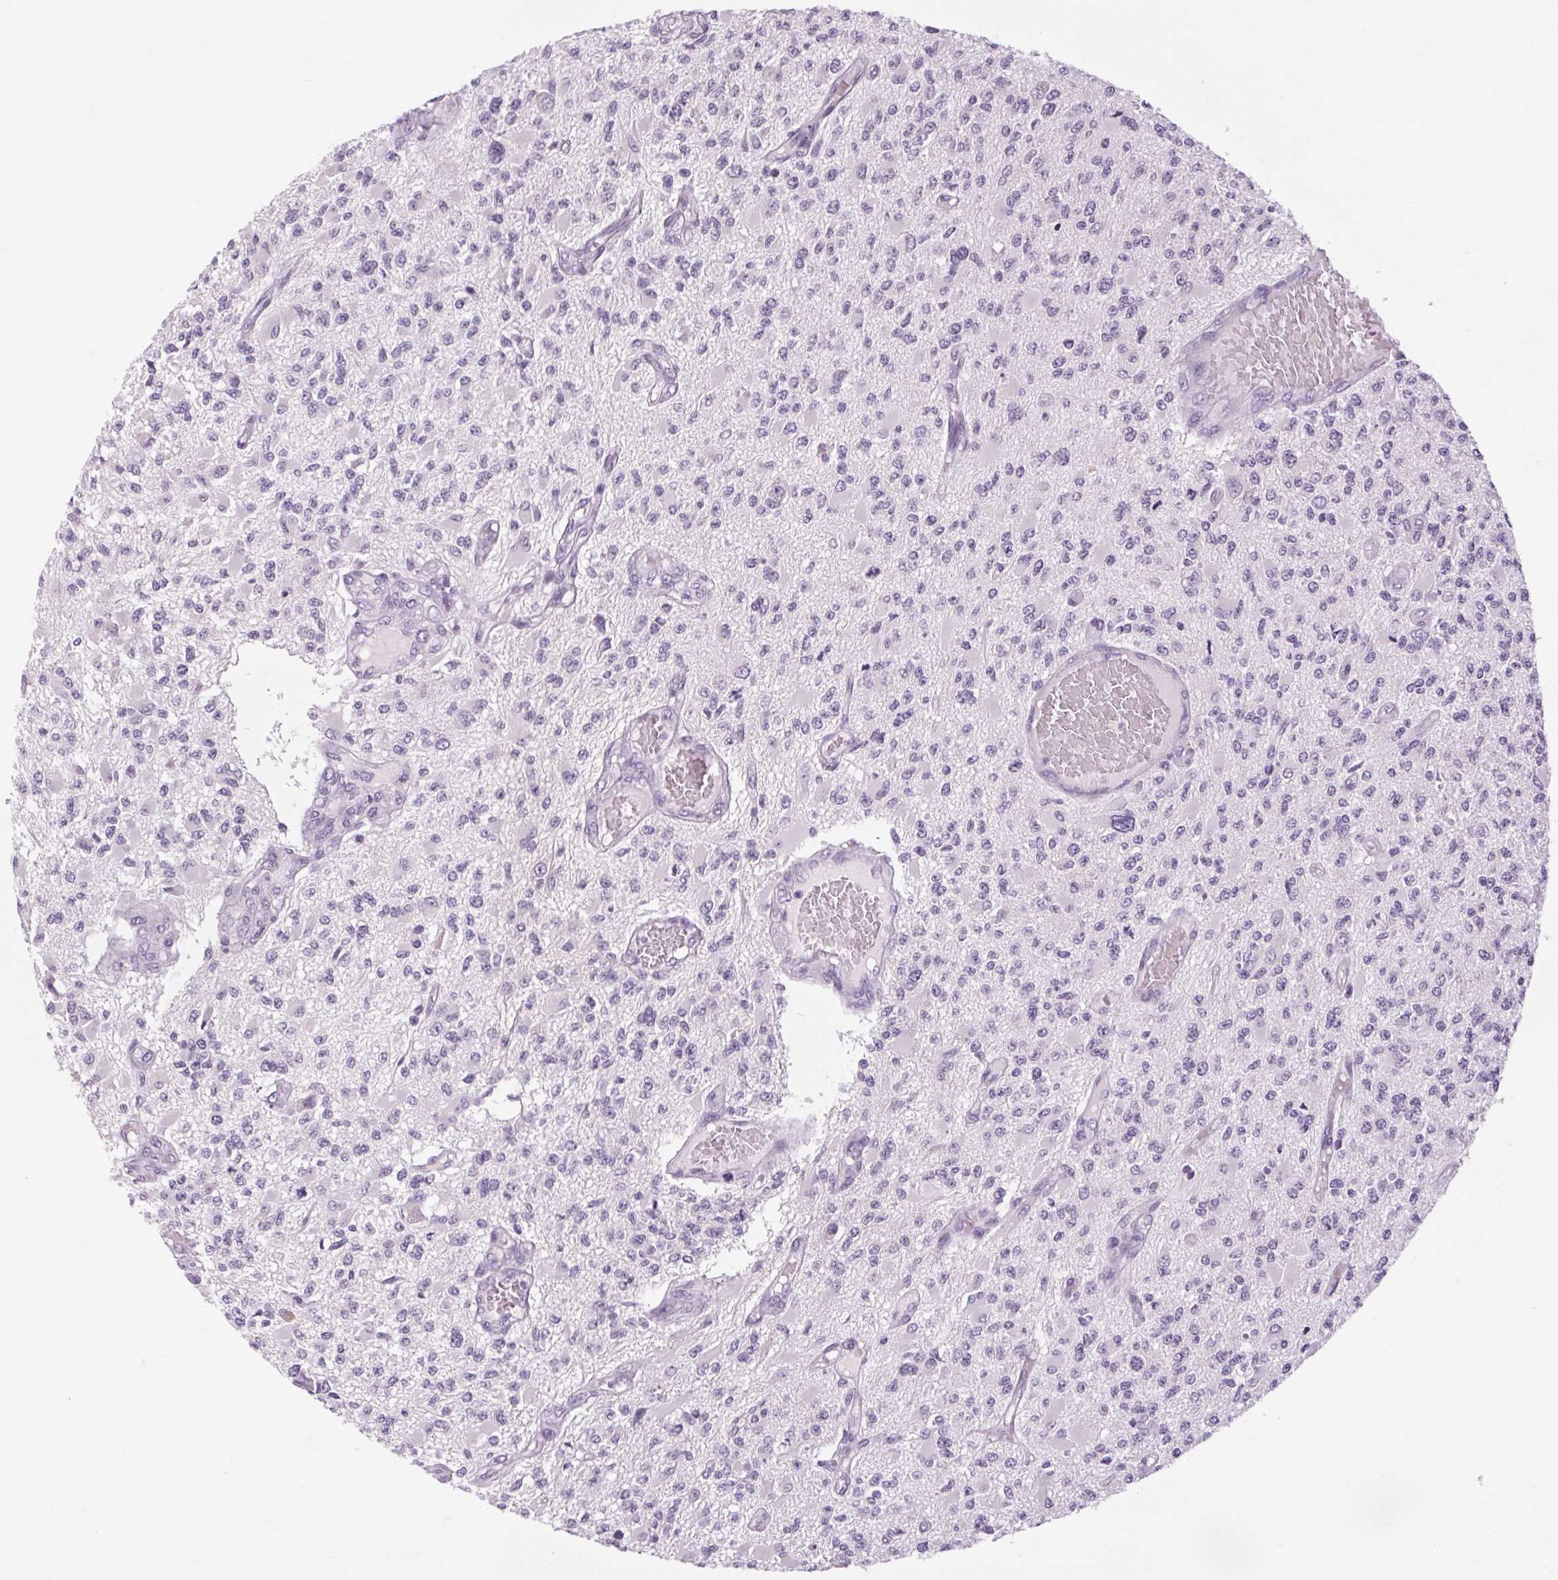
{"staining": {"intensity": "negative", "quantity": "none", "location": "none"}, "tissue": "glioma", "cell_type": "Tumor cells", "image_type": "cancer", "snomed": [{"axis": "morphology", "description": "Glioma, malignant, High grade"}, {"axis": "topography", "description": "Brain"}], "caption": "A histopathology image of human glioma is negative for staining in tumor cells.", "gene": "KLHL40", "patient": {"sex": "female", "age": 63}}